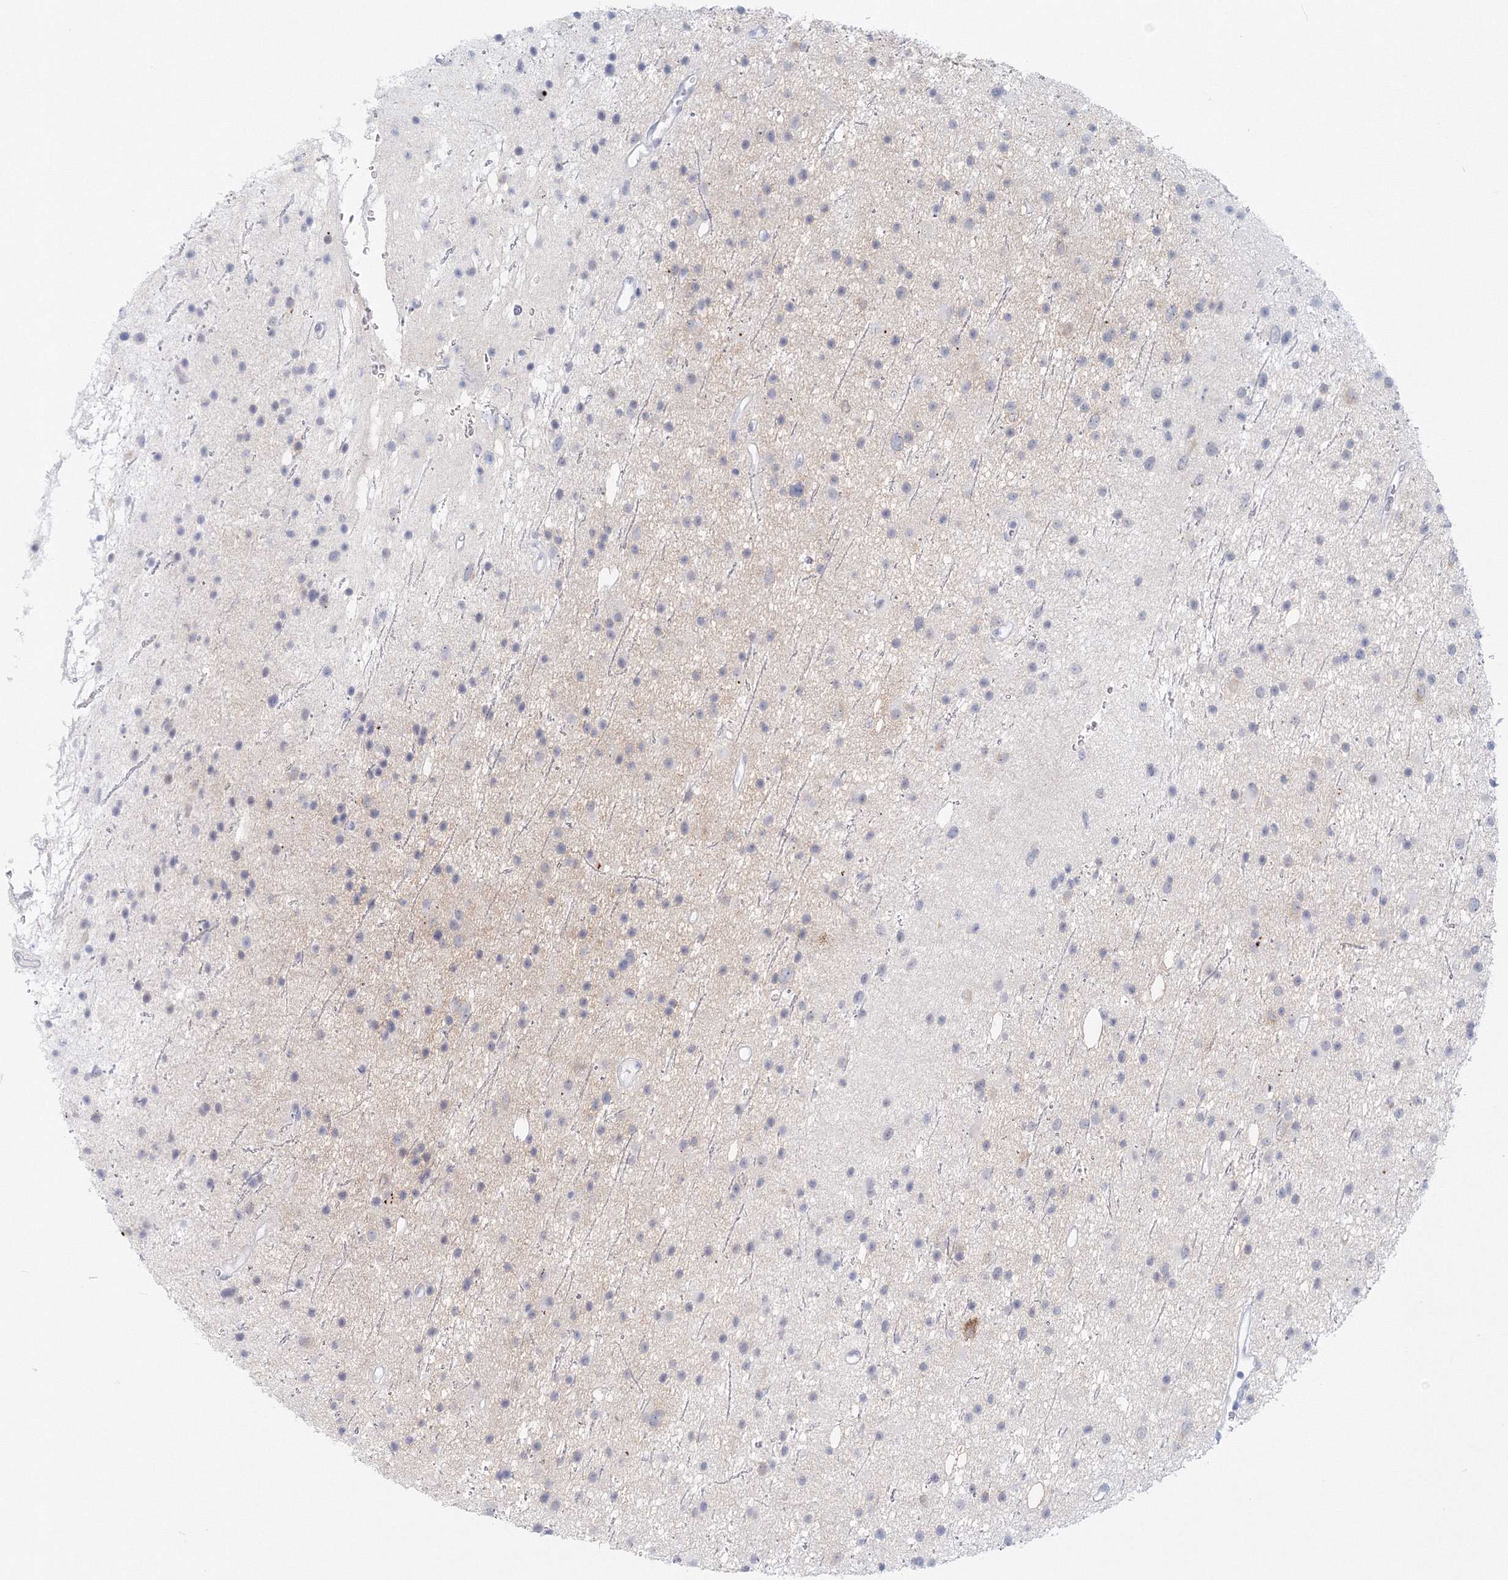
{"staining": {"intensity": "negative", "quantity": "none", "location": "none"}, "tissue": "glioma", "cell_type": "Tumor cells", "image_type": "cancer", "snomed": [{"axis": "morphology", "description": "Glioma, malignant, Low grade"}, {"axis": "topography", "description": "Cerebral cortex"}], "caption": "Immunohistochemical staining of low-grade glioma (malignant) exhibits no significant positivity in tumor cells.", "gene": "VSIG1", "patient": {"sex": "female", "age": 39}}